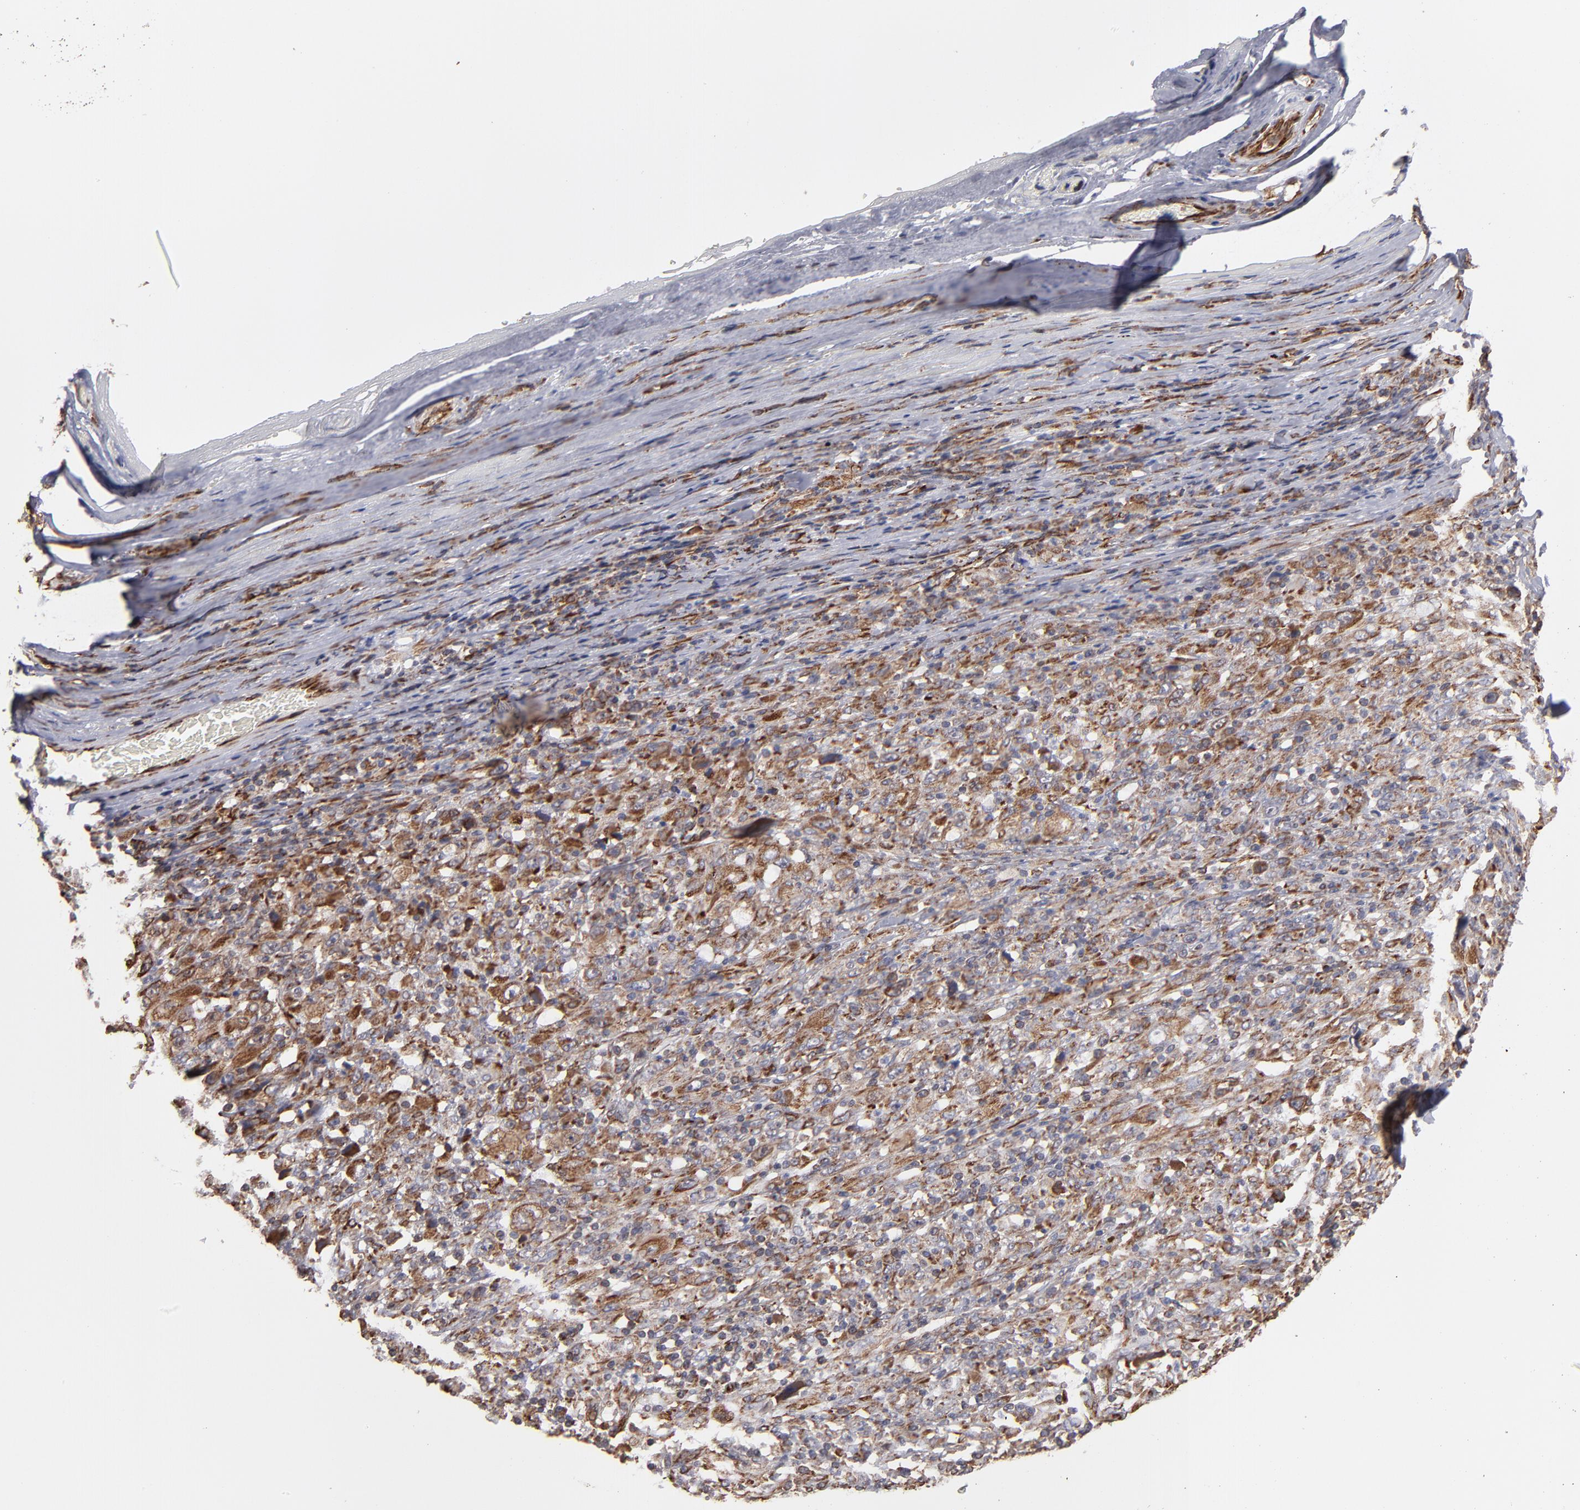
{"staining": {"intensity": "moderate", "quantity": ">75%", "location": "cytoplasmic/membranous"}, "tissue": "melanoma", "cell_type": "Tumor cells", "image_type": "cancer", "snomed": [{"axis": "morphology", "description": "Malignant melanoma, Metastatic site"}, {"axis": "topography", "description": "Skin"}], "caption": "Immunohistochemical staining of human malignant melanoma (metastatic site) exhibits medium levels of moderate cytoplasmic/membranous staining in approximately >75% of tumor cells.", "gene": "KTN1", "patient": {"sex": "female", "age": 56}}